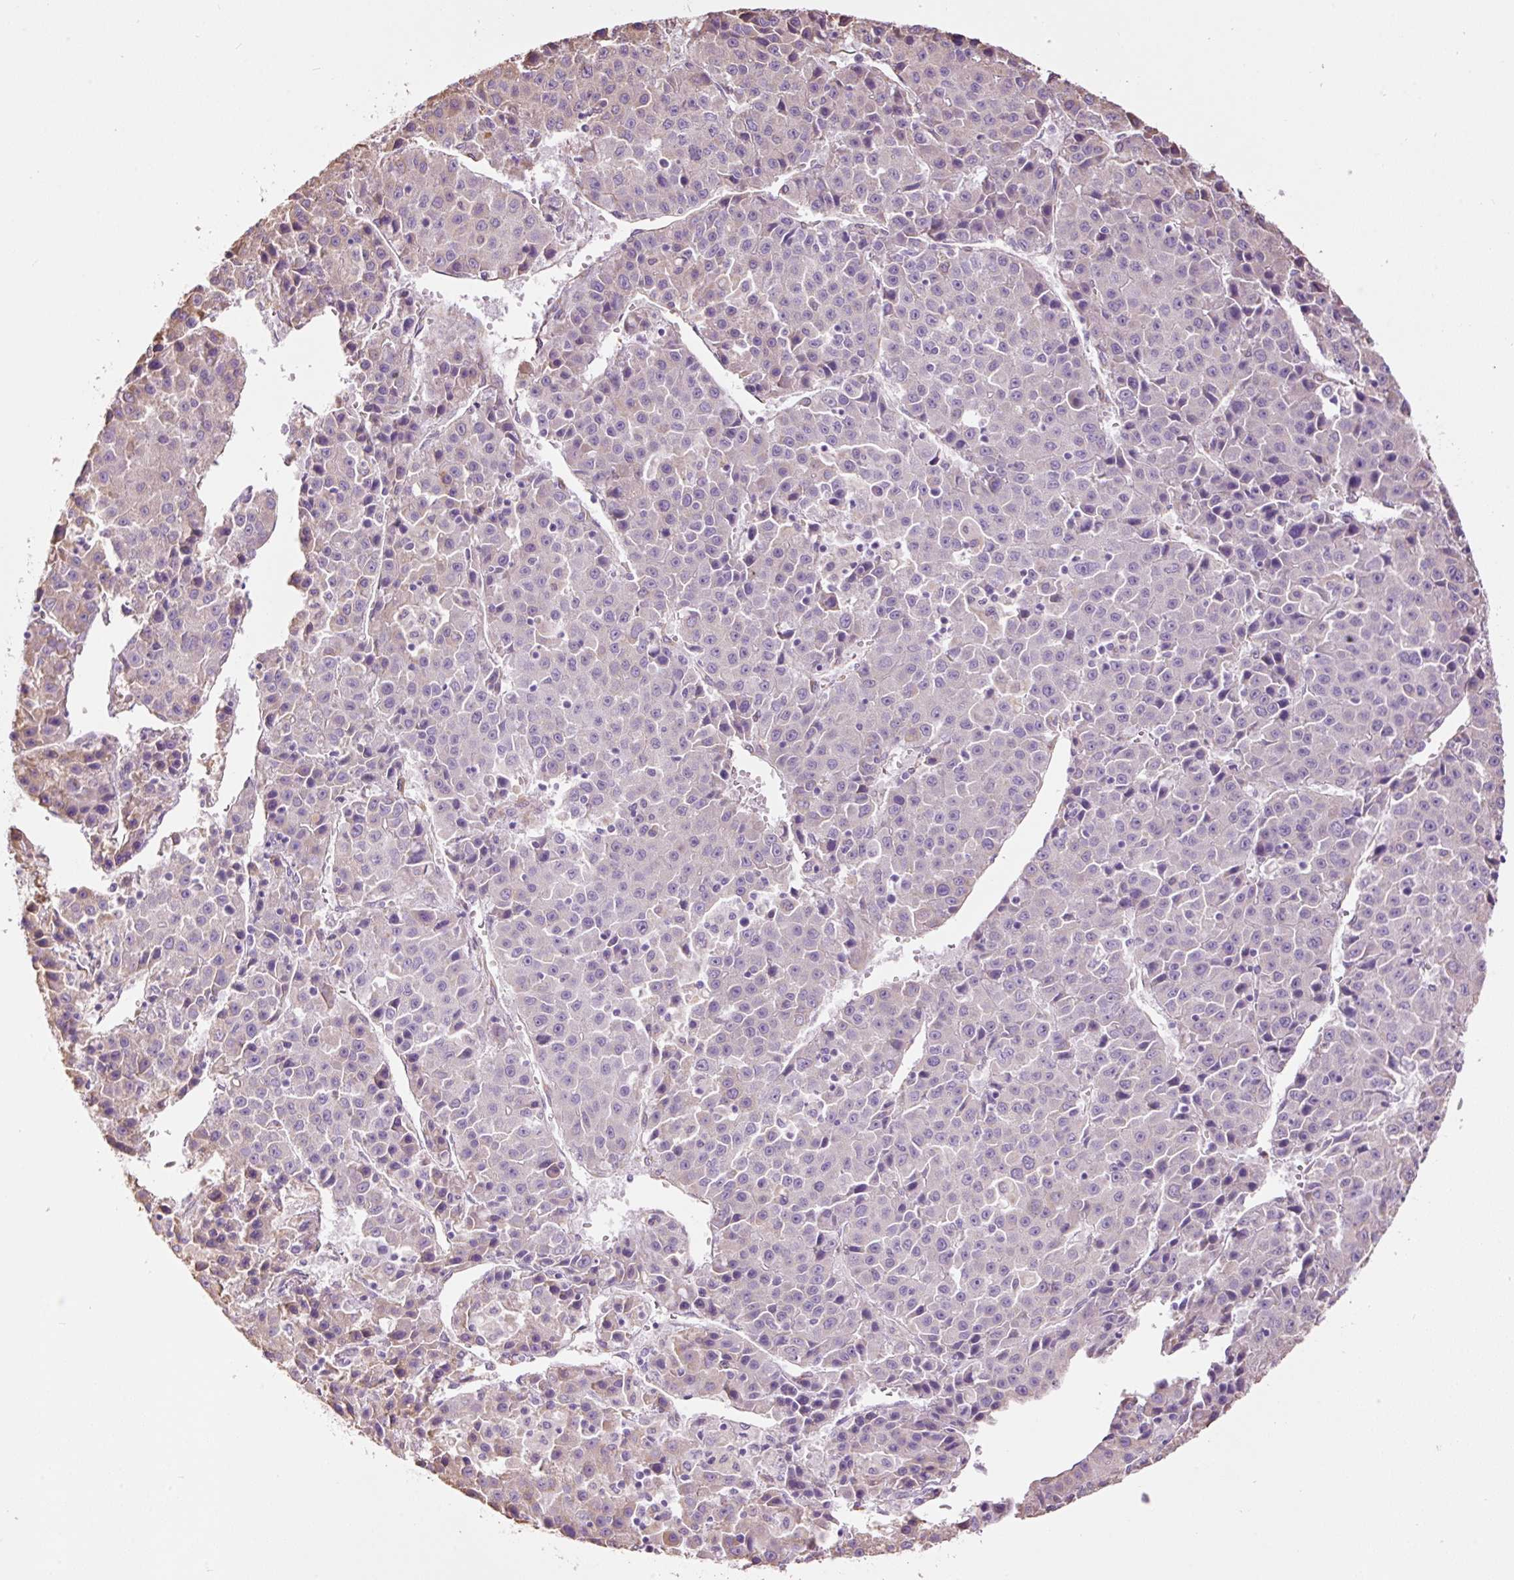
{"staining": {"intensity": "moderate", "quantity": "<25%", "location": "cytoplasmic/membranous"}, "tissue": "liver cancer", "cell_type": "Tumor cells", "image_type": "cancer", "snomed": [{"axis": "morphology", "description": "Carcinoma, Hepatocellular, NOS"}, {"axis": "topography", "description": "Liver"}], "caption": "There is low levels of moderate cytoplasmic/membranous positivity in tumor cells of hepatocellular carcinoma (liver), as demonstrated by immunohistochemical staining (brown color).", "gene": "GCG", "patient": {"sex": "female", "age": 53}}